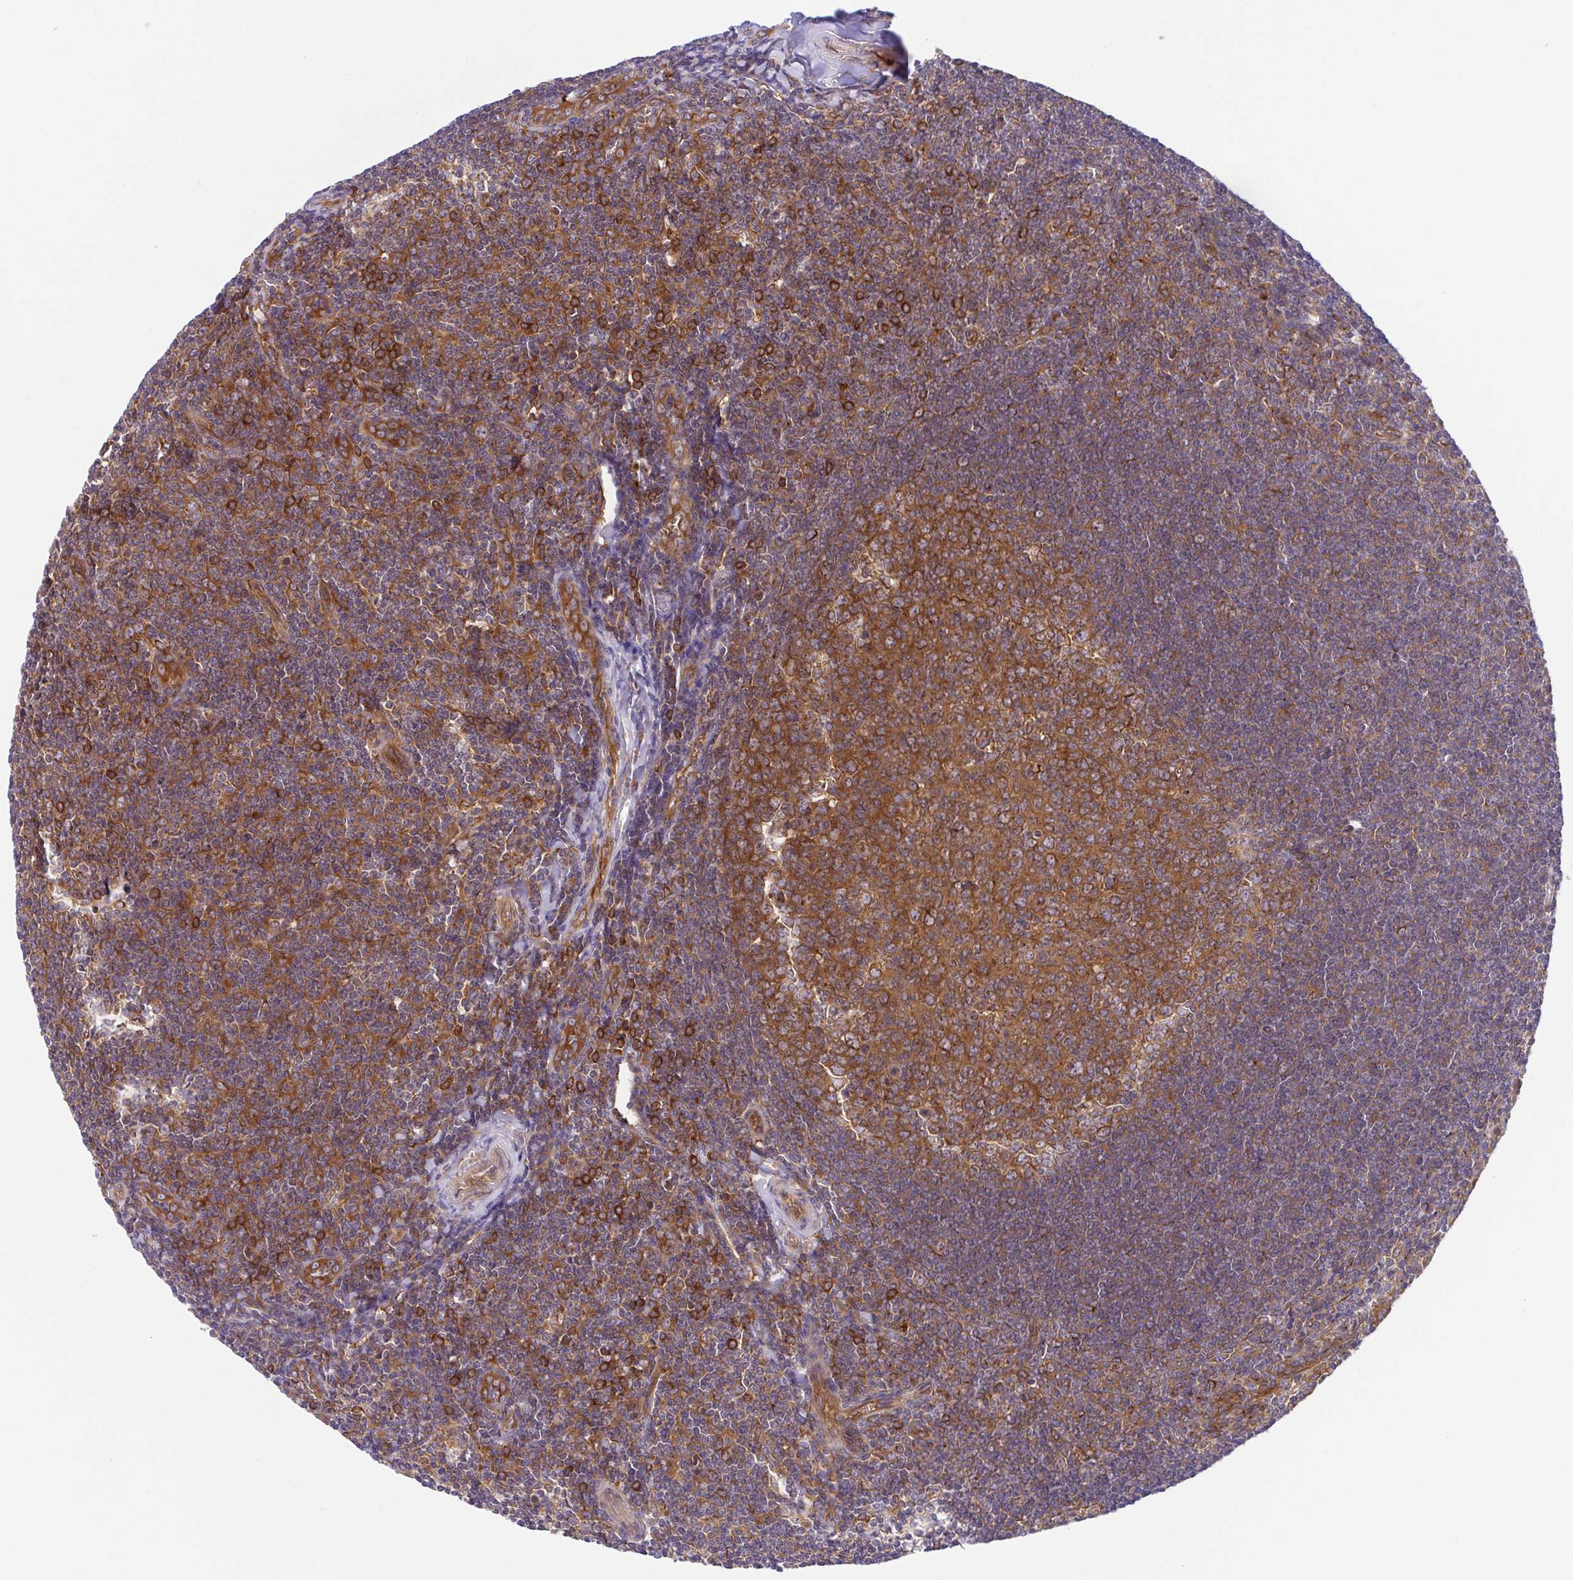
{"staining": {"intensity": "strong", "quantity": ">75%", "location": "cytoplasmic/membranous"}, "tissue": "tonsil", "cell_type": "Germinal center cells", "image_type": "normal", "snomed": [{"axis": "morphology", "description": "Normal tissue, NOS"}, {"axis": "topography", "description": "Tonsil"}], "caption": "Strong cytoplasmic/membranous staining for a protein is present in approximately >75% of germinal center cells of benign tonsil using immunohistochemistry.", "gene": "KIF5B", "patient": {"sex": "male", "age": 27}}